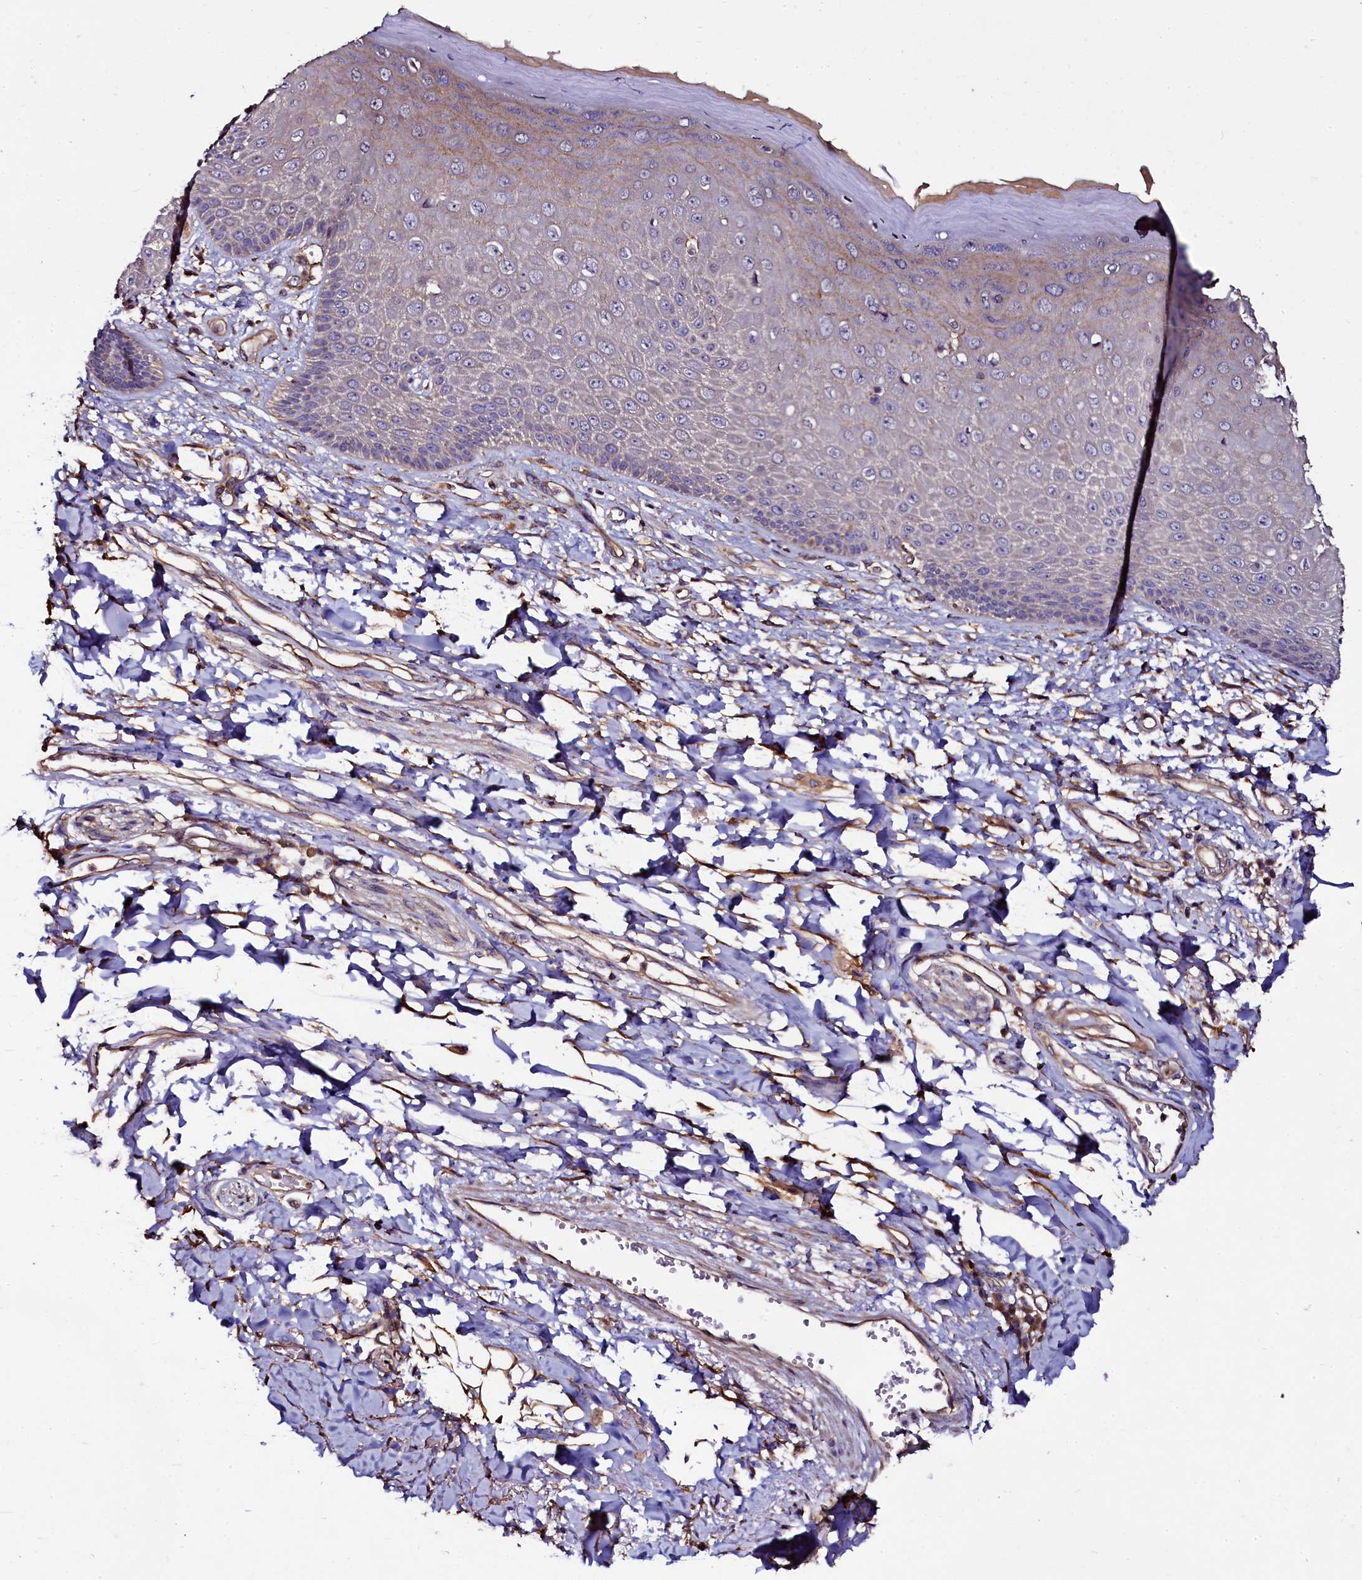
{"staining": {"intensity": "weak", "quantity": "<25%", "location": "cytoplasmic/membranous"}, "tissue": "skin", "cell_type": "Epidermal cells", "image_type": "normal", "snomed": [{"axis": "morphology", "description": "Normal tissue, NOS"}, {"axis": "topography", "description": "Anal"}], "caption": "DAB immunohistochemical staining of unremarkable skin demonstrates no significant staining in epidermal cells. (IHC, brightfield microscopy, high magnification).", "gene": "APPL2", "patient": {"sex": "male", "age": 78}}